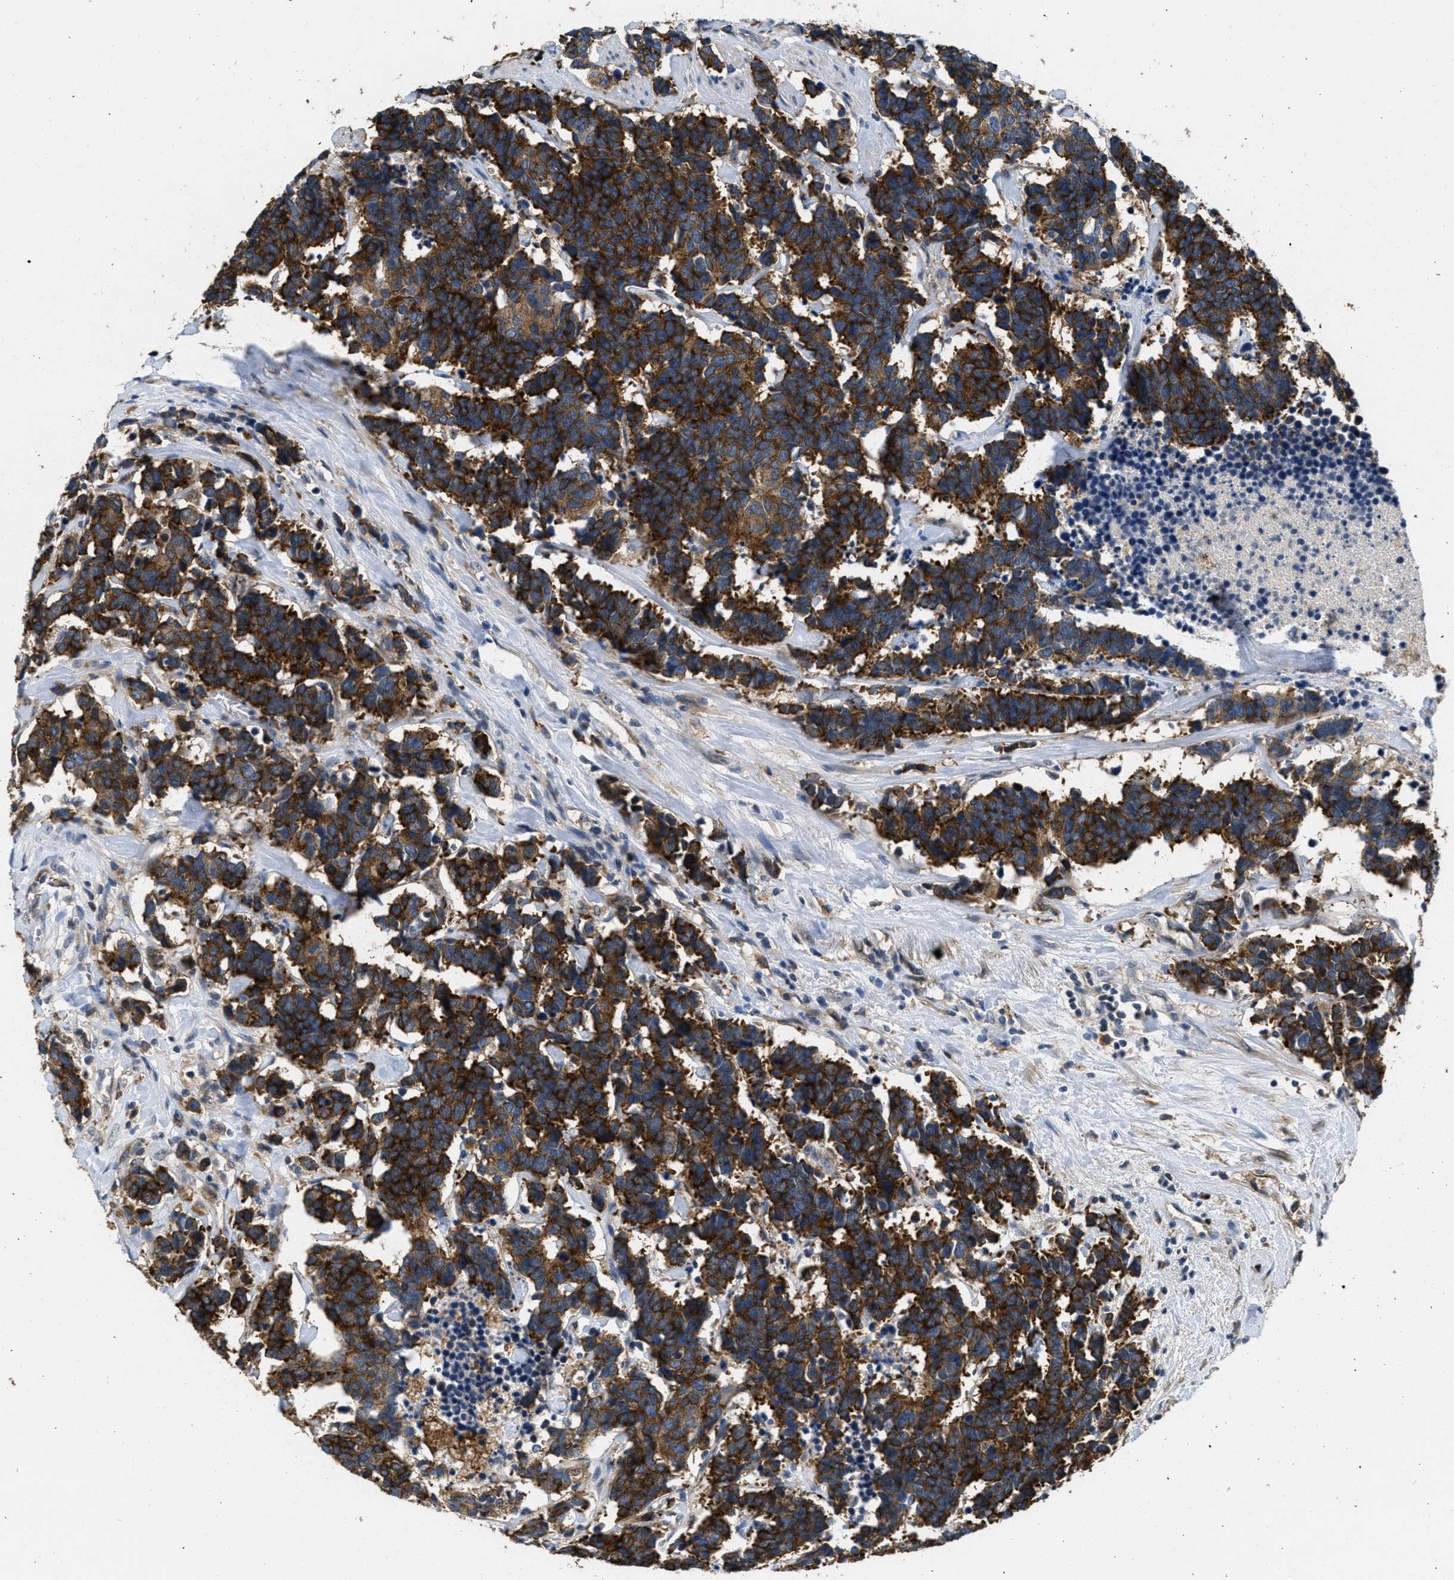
{"staining": {"intensity": "strong", "quantity": ">75%", "location": "cytoplasmic/membranous"}, "tissue": "carcinoid", "cell_type": "Tumor cells", "image_type": "cancer", "snomed": [{"axis": "morphology", "description": "Carcinoma, NOS"}, {"axis": "morphology", "description": "Carcinoid, malignant, NOS"}, {"axis": "topography", "description": "Urinary bladder"}], "caption": "Brown immunohistochemical staining in carcinoid (malignant) demonstrates strong cytoplasmic/membranous positivity in approximately >75% of tumor cells. Using DAB (brown) and hematoxylin (blue) stains, captured at high magnification using brightfield microscopy.", "gene": "OSMR", "patient": {"sex": "male", "age": 57}}